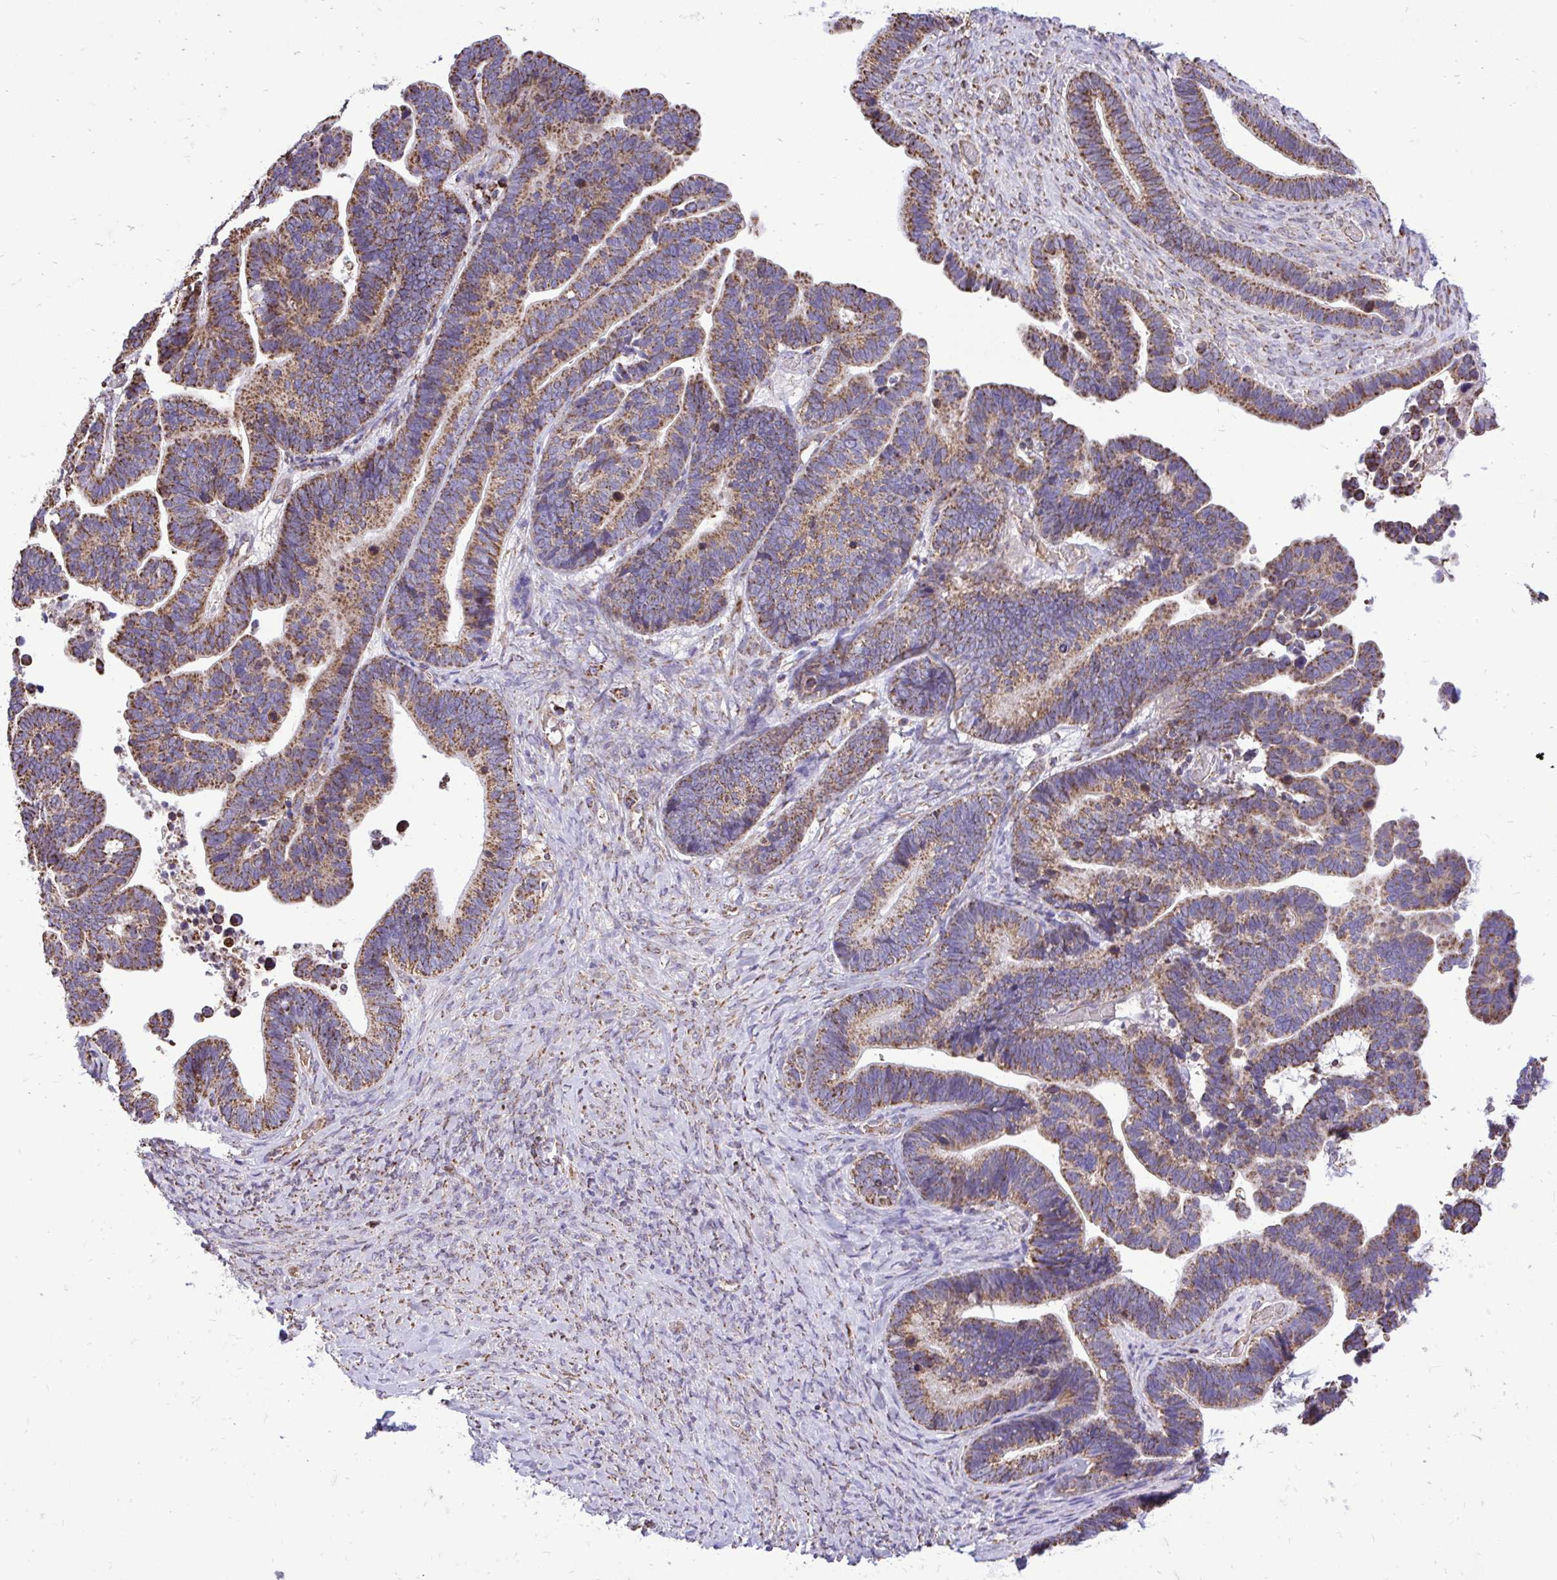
{"staining": {"intensity": "moderate", "quantity": ">75%", "location": "cytoplasmic/membranous"}, "tissue": "ovarian cancer", "cell_type": "Tumor cells", "image_type": "cancer", "snomed": [{"axis": "morphology", "description": "Cystadenocarcinoma, serous, NOS"}, {"axis": "topography", "description": "Ovary"}], "caption": "Immunohistochemical staining of human serous cystadenocarcinoma (ovarian) reveals medium levels of moderate cytoplasmic/membranous protein positivity in about >75% of tumor cells. Nuclei are stained in blue.", "gene": "UBE2C", "patient": {"sex": "female", "age": 56}}